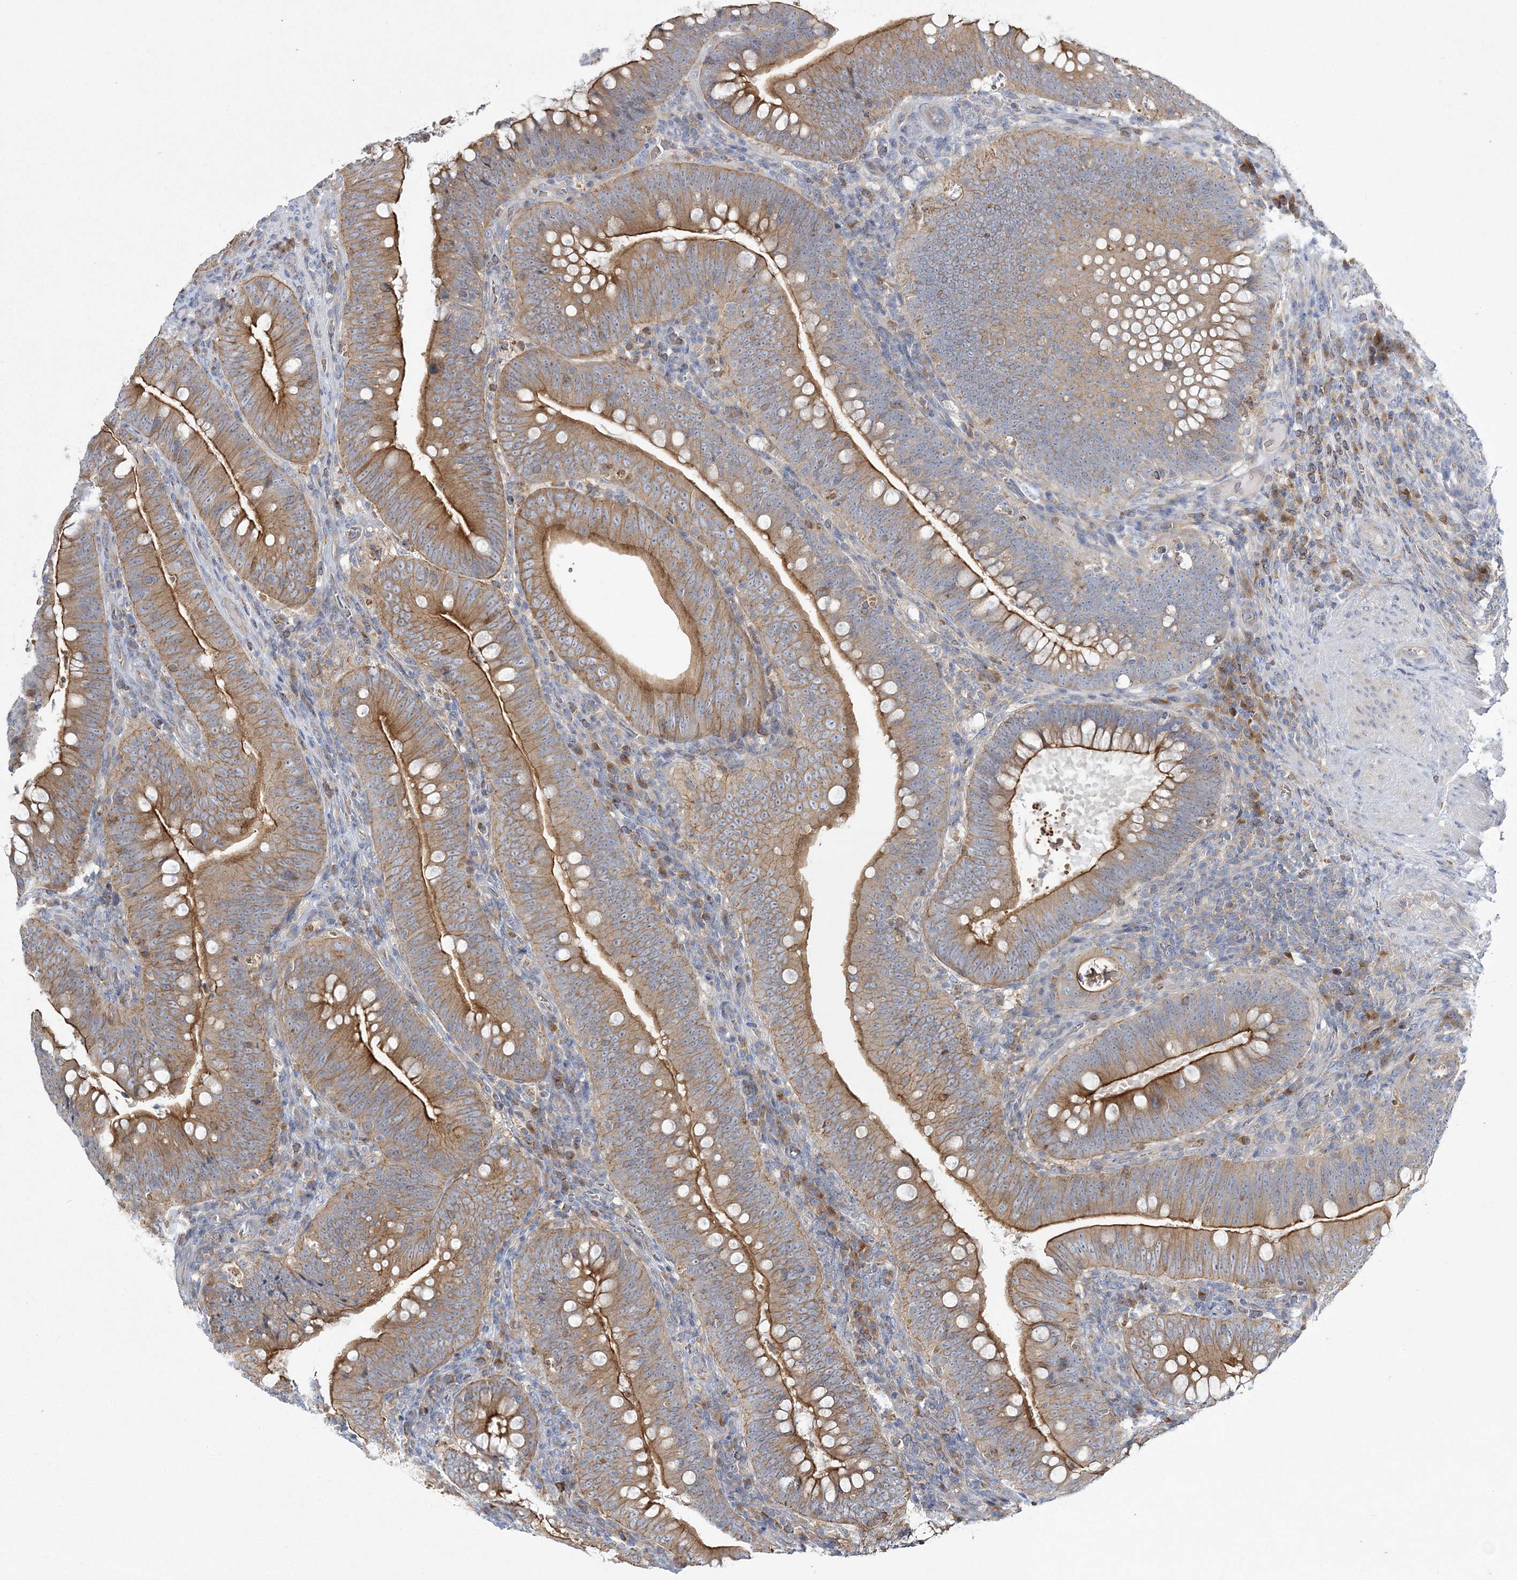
{"staining": {"intensity": "moderate", "quantity": ">75%", "location": "cytoplasmic/membranous"}, "tissue": "colorectal cancer", "cell_type": "Tumor cells", "image_type": "cancer", "snomed": [{"axis": "morphology", "description": "Normal tissue, NOS"}, {"axis": "topography", "description": "Colon"}], "caption": "Colorectal cancer stained for a protein (brown) exhibits moderate cytoplasmic/membranous positive expression in approximately >75% of tumor cells.", "gene": "ATP11B", "patient": {"sex": "female", "age": 82}}